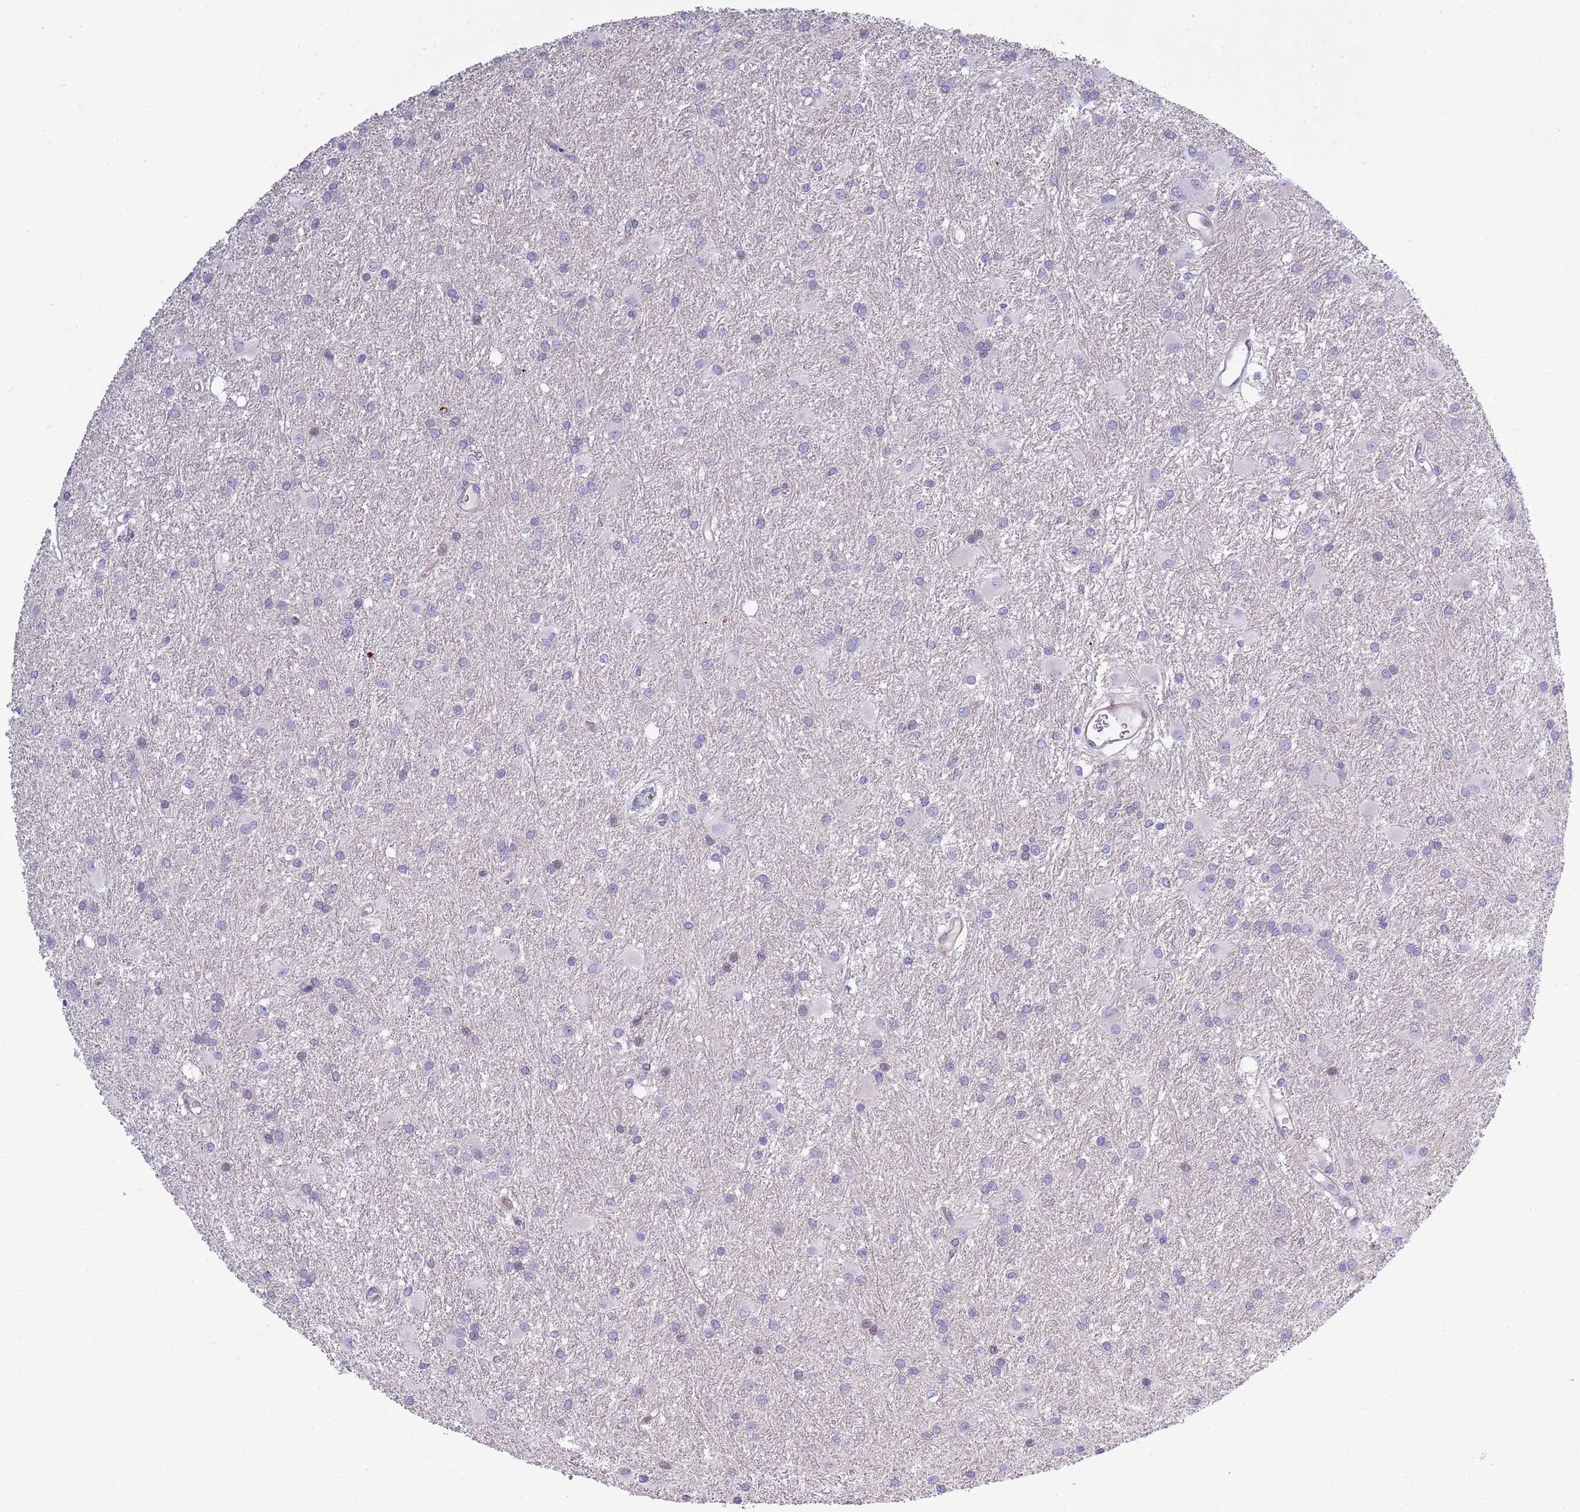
{"staining": {"intensity": "negative", "quantity": "none", "location": "none"}, "tissue": "glioma", "cell_type": "Tumor cells", "image_type": "cancer", "snomed": [{"axis": "morphology", "description": "Glioma, malignant, High grade"}, {"axis": "topography", "description": "Brain"}], "caption": "There is no significant staining in tumor cells of glioma. Brightfield microscopy of immunohistochemistry stained with DAB (3,3'-diaminobenzidine) (brown) and hematoxylin (blue), captured at high magnification.", "gene": "NBPF6", "patient": {"sex": "female", "age": 50}}